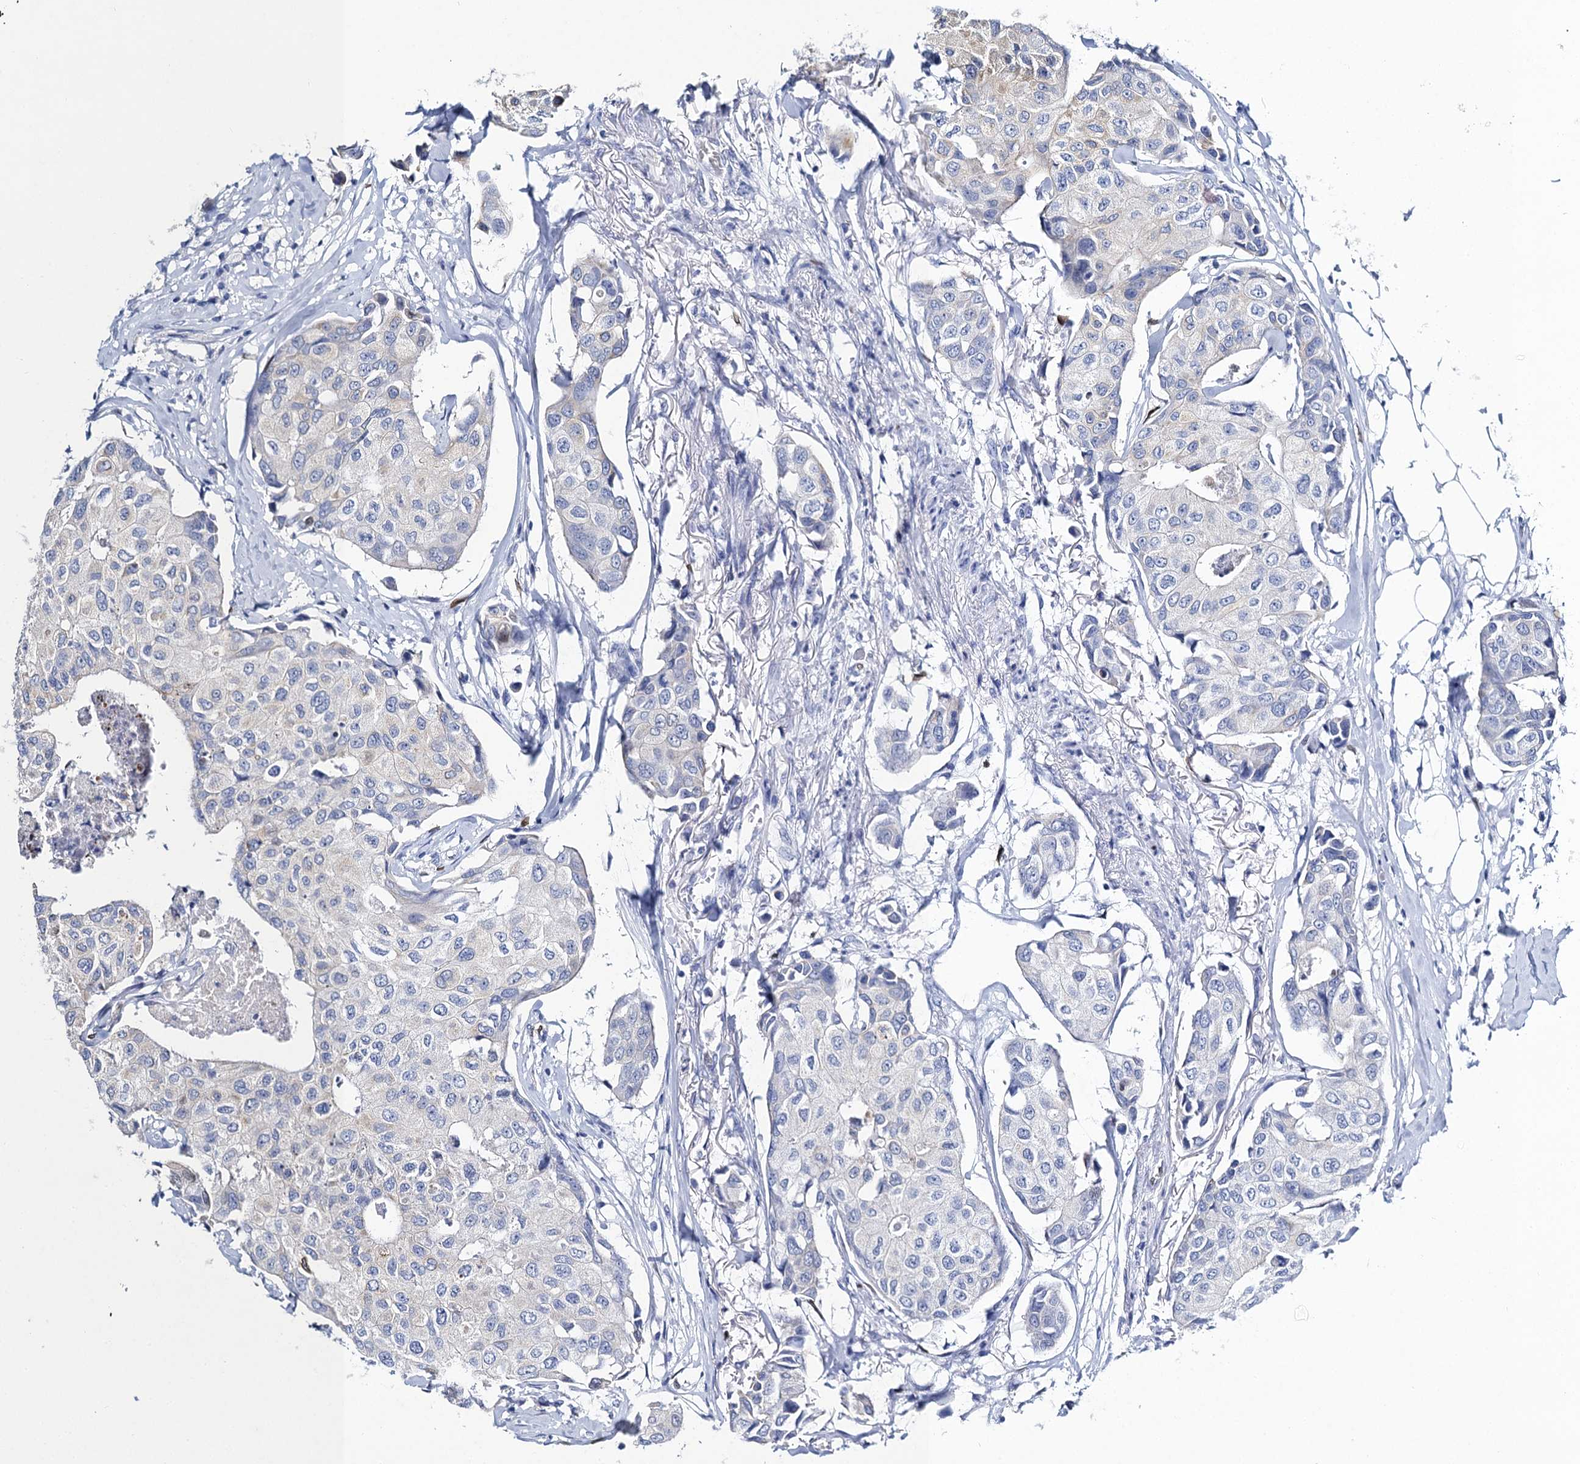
{"staining": {"intensity": "negative", "quantity": "none", "location": "none"}, "tissue": "breast cancer", "cell_type": "Tumor cells", "image_type": "cancer", "snomed": [{"axis": "morphology", "description": "Duct carcinoma"}, {"axis": "topography", "description": "Breast"}], "caption": "High magnification brightfield microscopy of infiltrating ductal carcinoma (breast) stained with DAB (3,3'-diaminobenzidine) (brown) and counterstained with hematoxylin (blue): tumor cells show no significant expression.", "gene": "SLC11A2", "patient": {"sex": "female", "age": 80}}